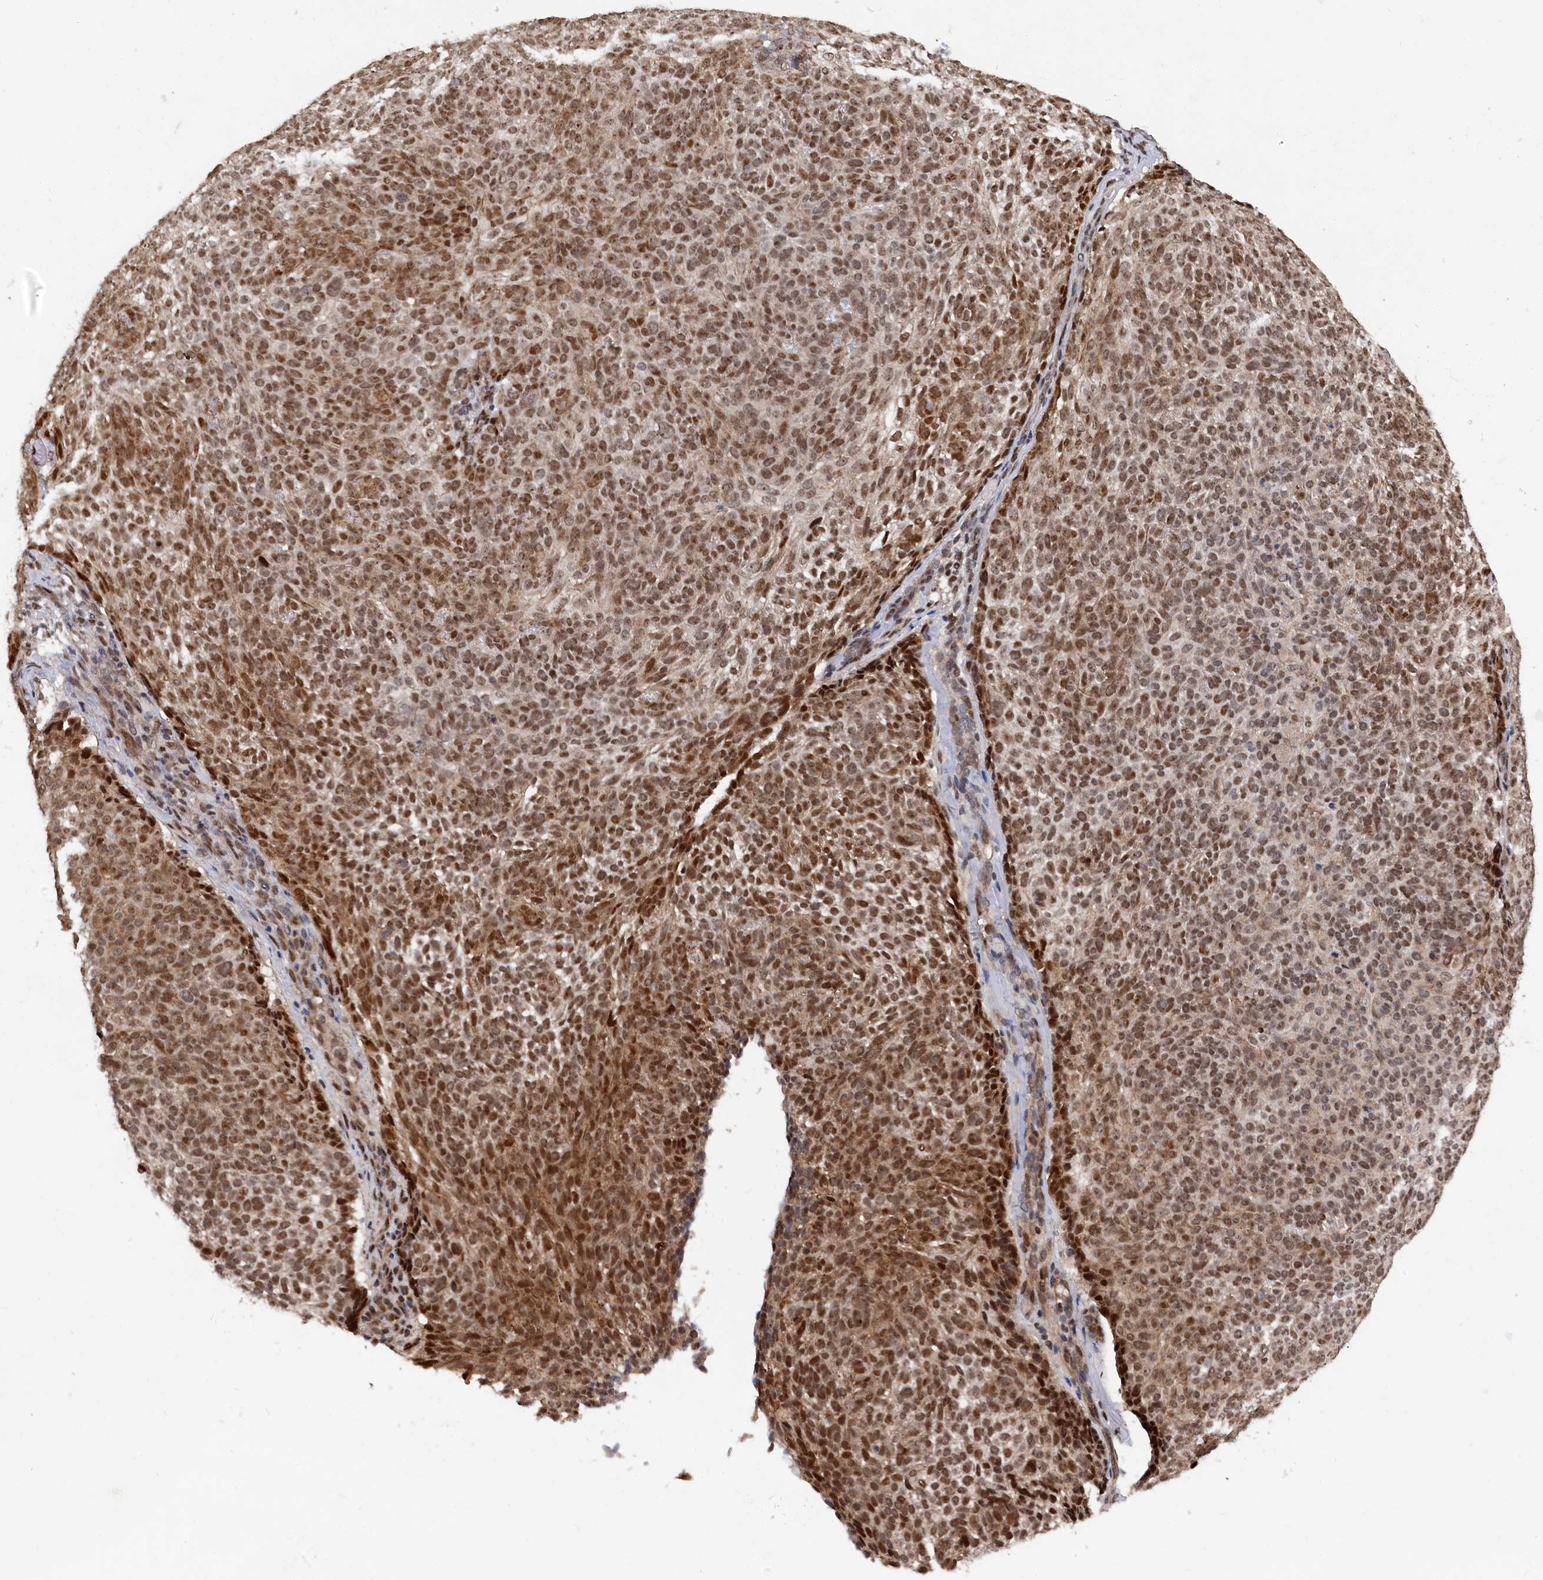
{"staining": {"intensity": "moderate", "quantity": ">75%", "location": "cytoplasmic/membranous,nuclear"}, "tissue": "skin cancer", "cell_type": "Tumor cells", "image_type": "cancer", "snomed": [{"axis": "morphology", "description": "Basal cell carcinoma"}, {"axis": "topography", "description": "Skin"}], "caption": "Immunohistochemistry (IHC) image of neoplastic tissue: human skin cancer stained using immunohistochemistry (IHC) exhibits medium levels of moderate protein expression localized specifically in the cytoplasmic/membranous and nuclear of tumor cells, appearing as a cytoplasmic/membranous and nuclear brown color.", "gene": "BUB3", "patient": {"sex": "male", "age": 85}}